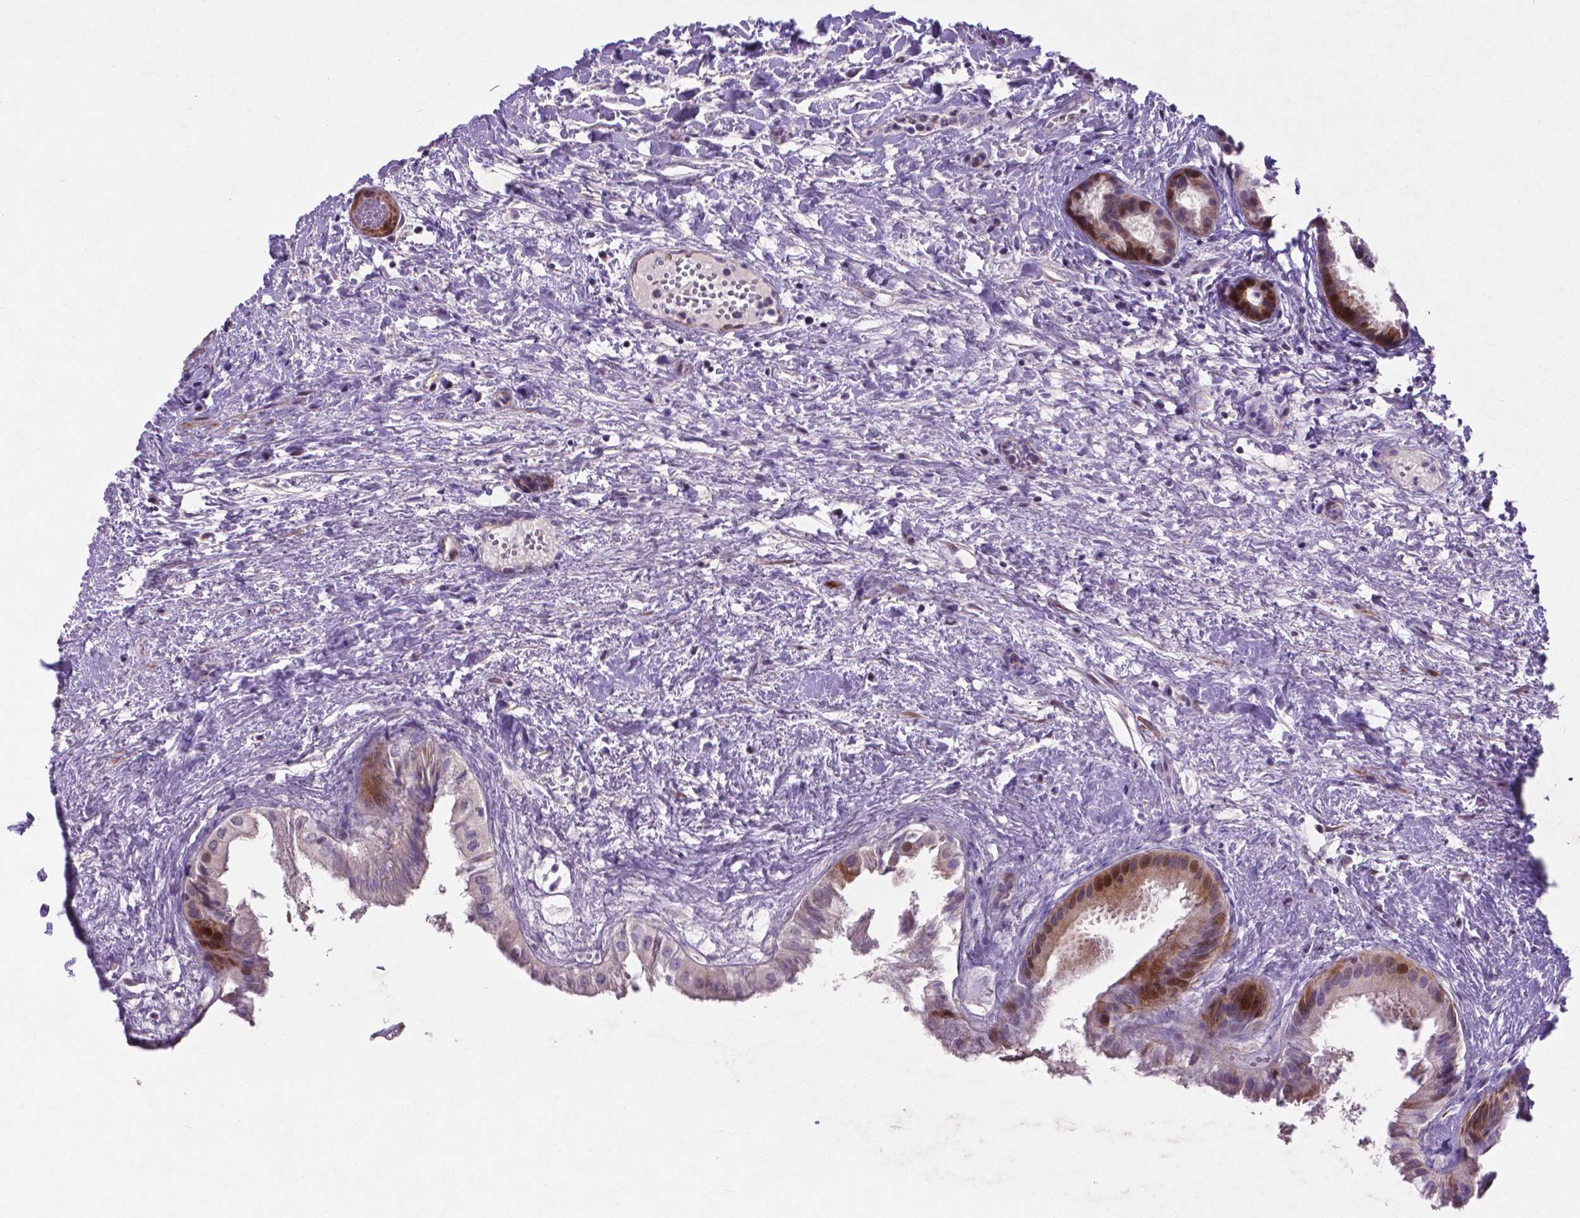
{"staining": {"intensity": "weak", "quantity": "<25%", "location": "cytoplasmic/membranous"}, "tissue": "gallbladder", "cell_type": "Glandular cells", "image_type": "normal", "snomed": [{"axis": "morphology", "description": "Normal tissue, NOS"}, {"axis": "topography", "description": "Gallbladder"}], "caption": "IHC of benign gallbladder shows no expression in glandular cells. Brightfield microscopy of immunohistochemistry (IHC) stained with DAB (3,3'-diaminobenzidine) (brown) and hematoxylin (blue), captured at high magnification.", "gene": "PFKFB4", "patient": {"sex": "male", "age": 70}}